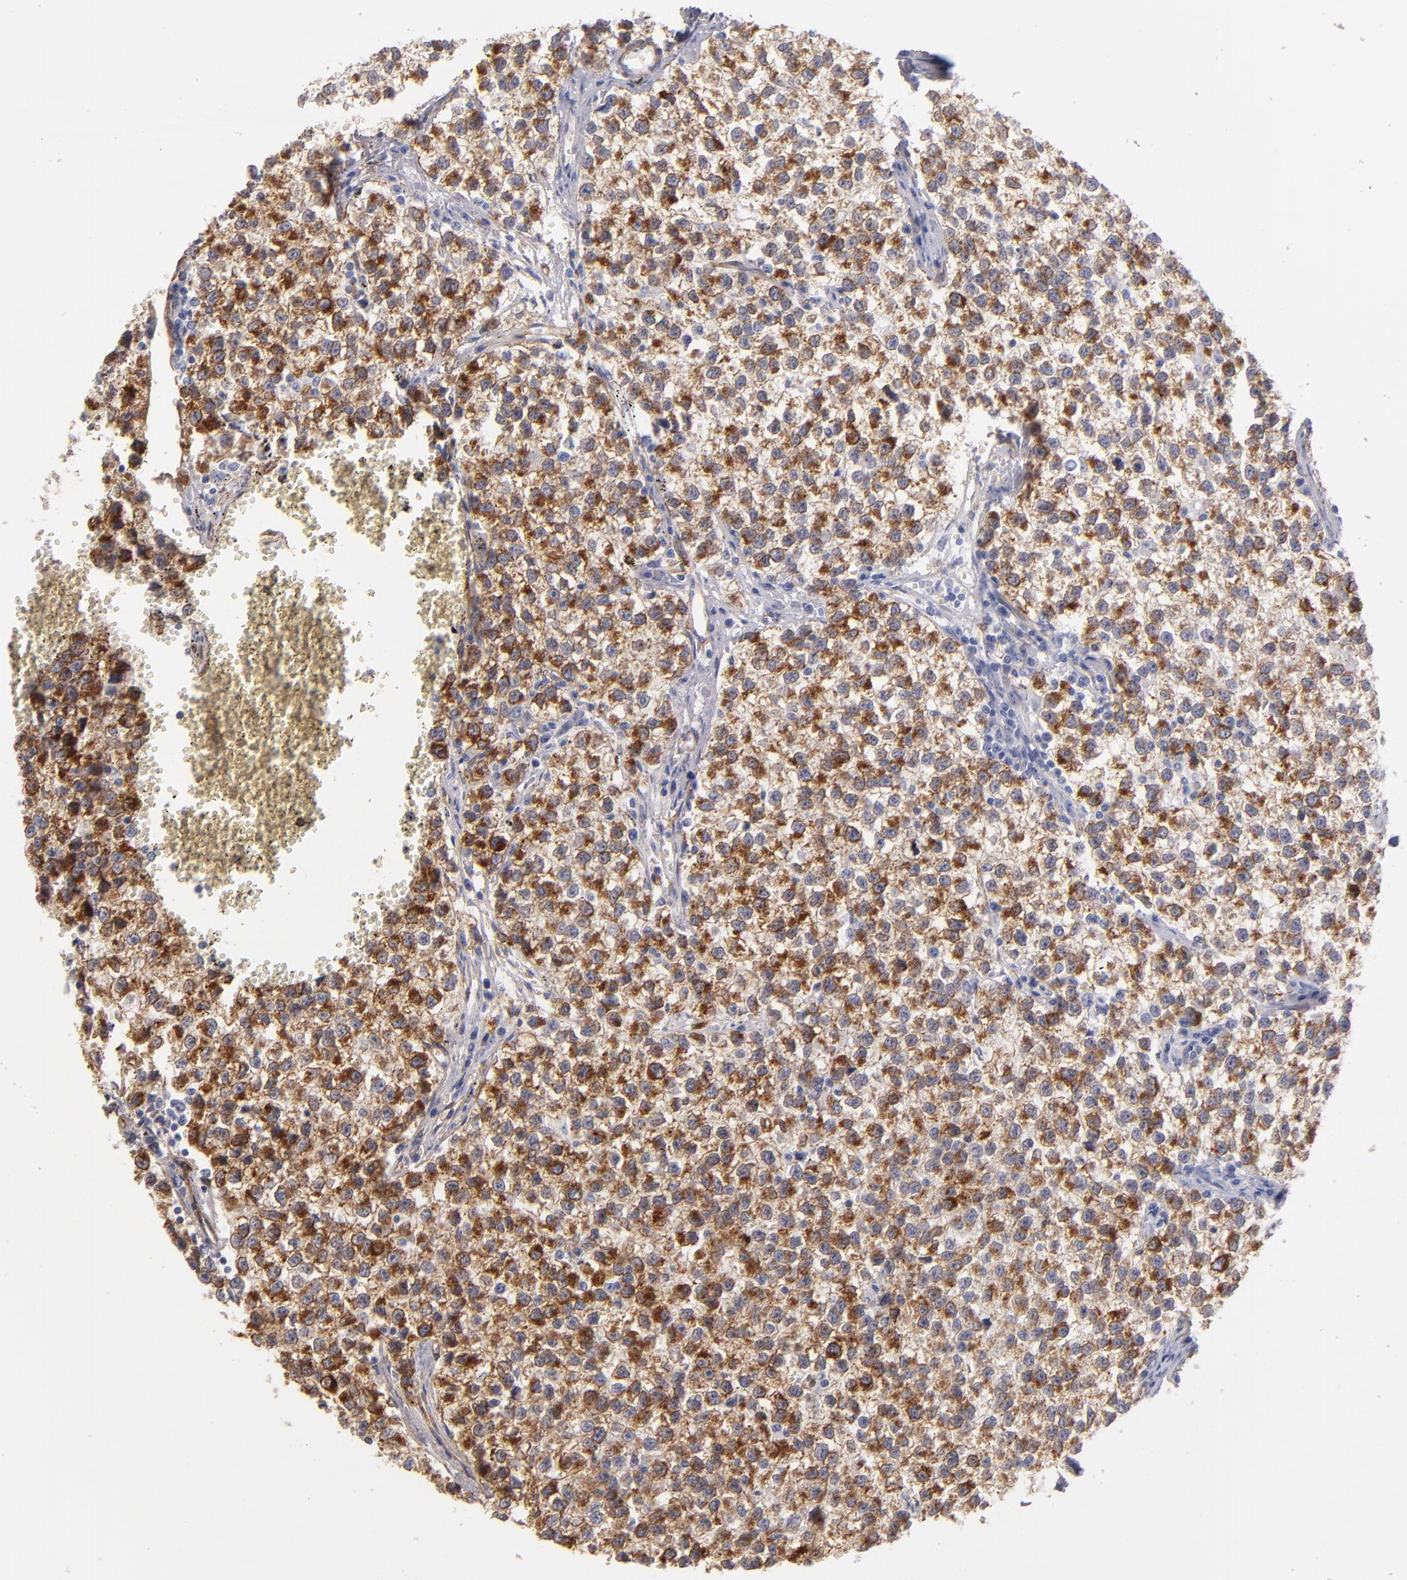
{"staining": {"intensity": "weak", "quantity": ">75%", "location": "cytoplasmic/membranous"}, "tissue": "testis cancer", "cell_type": "Tumor cells", "image_type": "cancer", "snomed": [{"axis": "morphology", "description": "Seminoma, NOS"}, {"axis": "topography", "description": "Testis"}], "caption": "The histopathology image reveals immunohistochemical staining of testis seminoma. There is weak cytoplasmic/membranous staining is present in approximately >75% of tumor cells.", "gene": "LAMC1", "patient": {"sex": "male", "age": 35}}